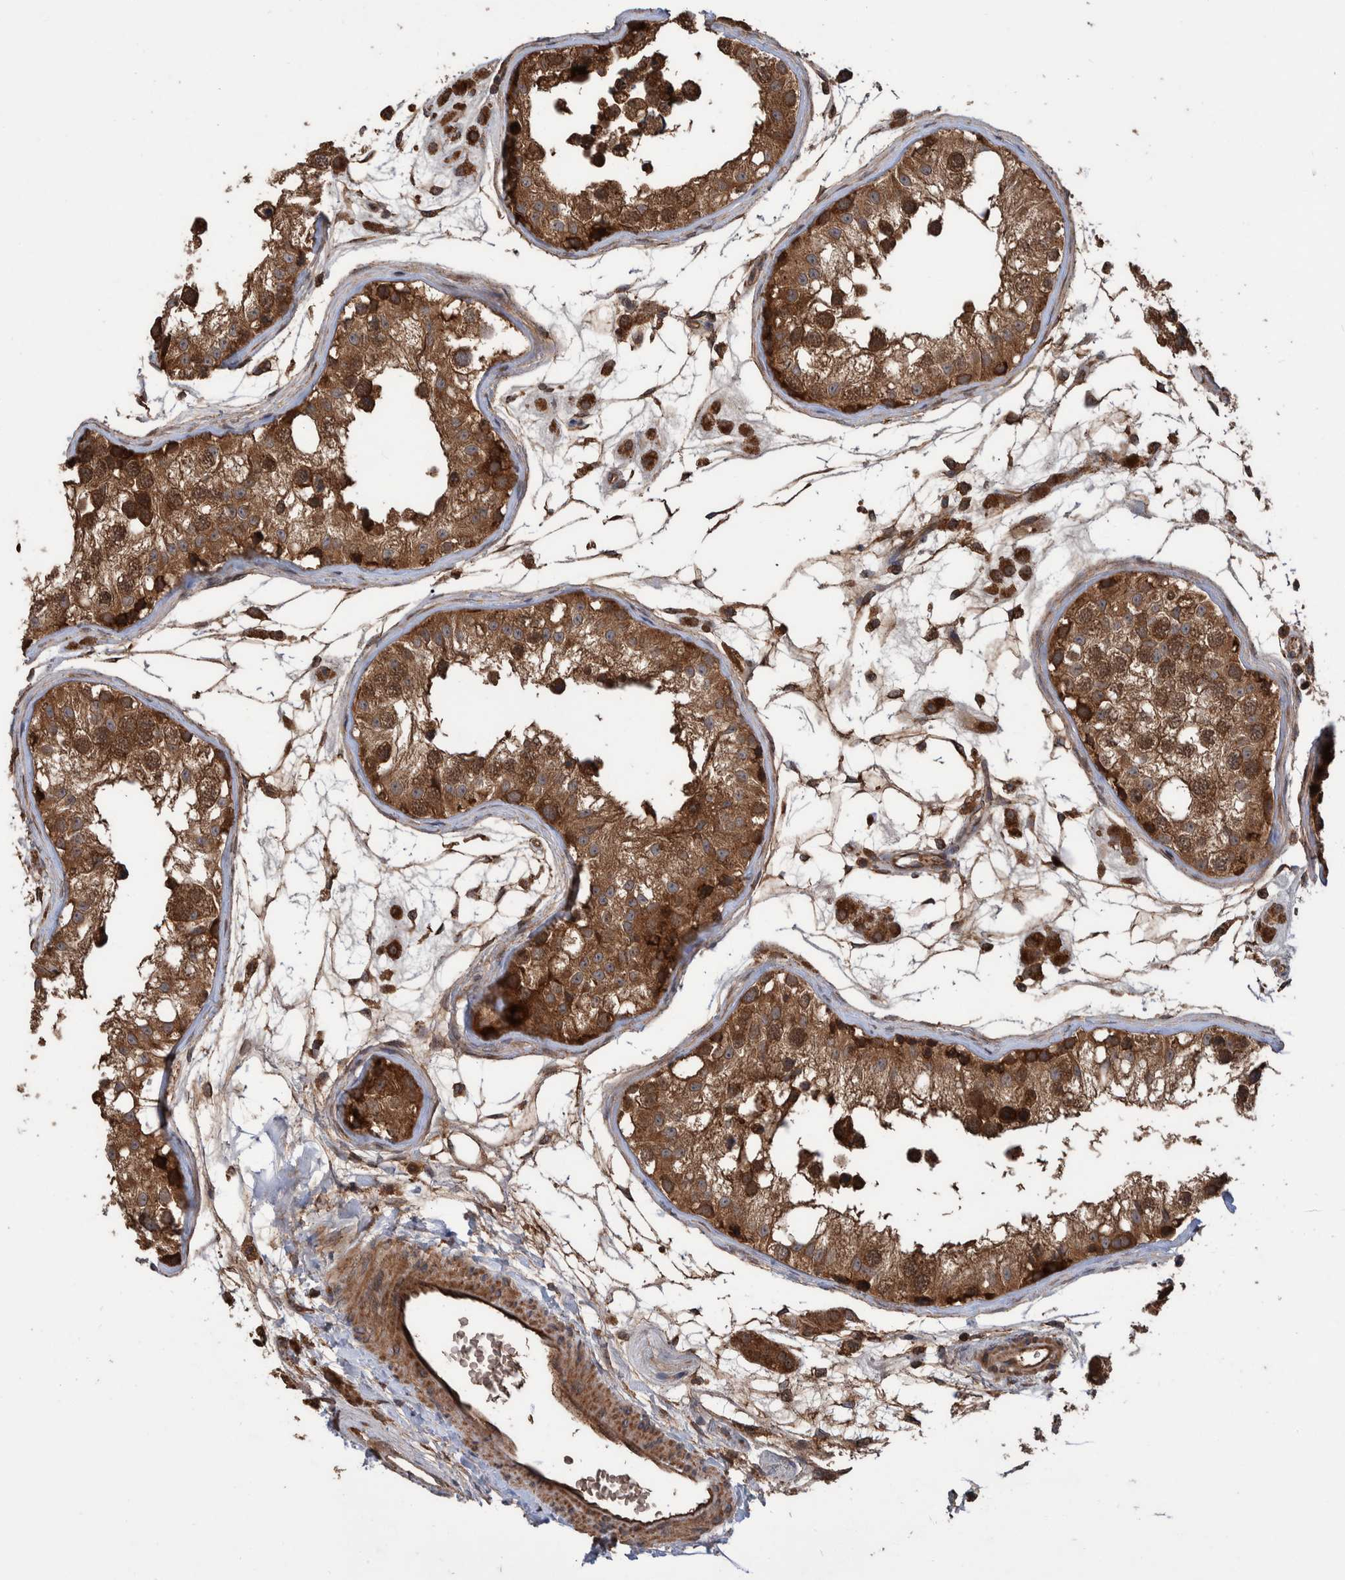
{"staining": {"intensity": "strong", "quantity": ">75%", "location": "cytoplasmic/membranous"}, "tissue": "testis", "cell_type": "Cells in seminiferous ducts", "image_type": "normal", "snomed": [{"axis": "morphology", "description": "Normal tissue, NOS"}, {"axis": "morphology", "description": "Adenocarcinoma, metastatic, NOS"}, {"axis": "topography", "description": "Testis"}], "caption": "This is an image of immunohistochemistry (IHC) staining of unremarkable testis, which shows strong expression in the cytoplasmic/membranous of cells in seminiferous ducts.", "gene": "VBP1", "patient": {"sex": "male", "age": 26}}